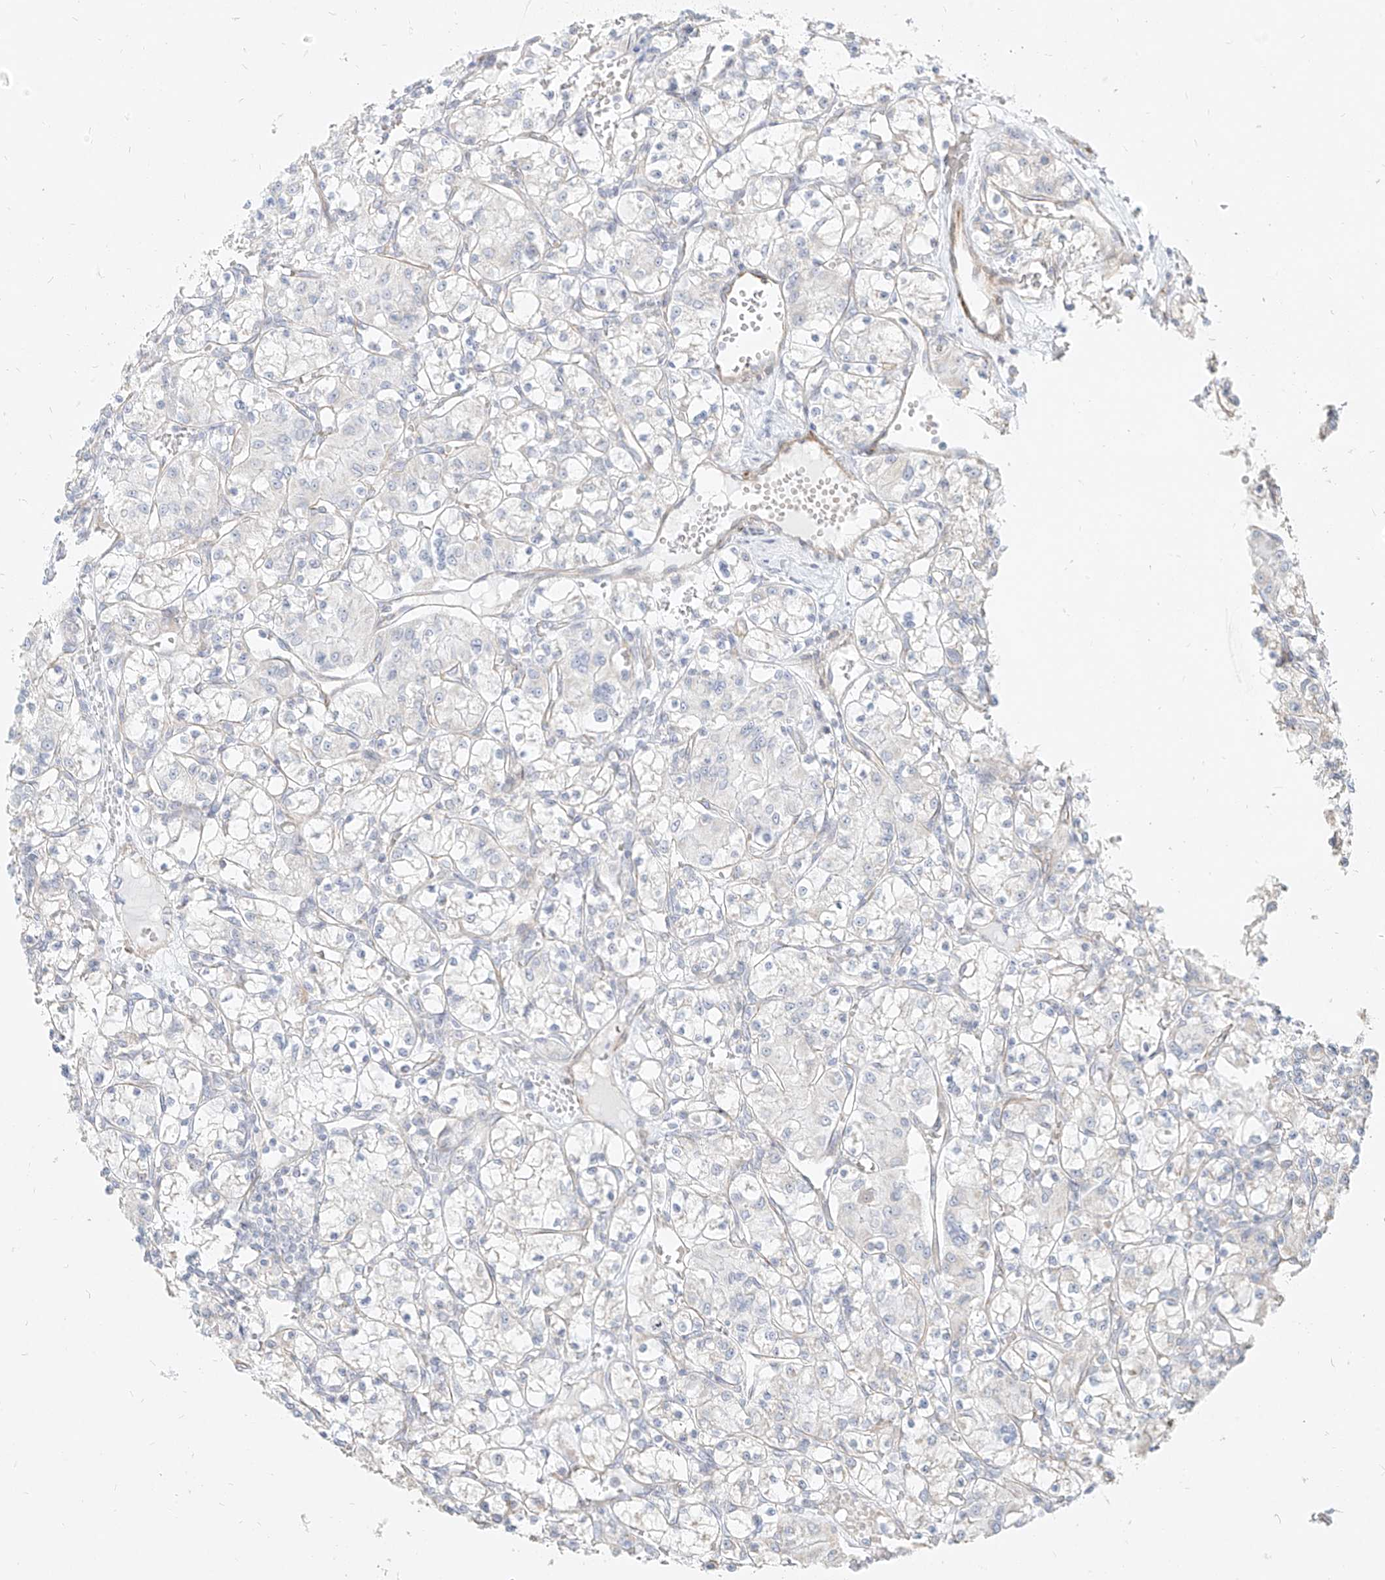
{"staining": {"intensity": "negative", "quantity": "none", "location": "none"}, "tissue": "renal cancer", "cell_type": "Tumor cells", "image_type": "cancer", "snomed": [{"axis": "morphology", "description": "Adenocarcinoma, NOS"}, {"axis": "topography", "description": "Kidney"}], "caption": "This is an immunohistochemistry histopathology image of human adenocarcinoma (renal). There is no staining in tumor cells.", "gene": "ITPKB", "patient": {"sex": "female", "age": 59}}